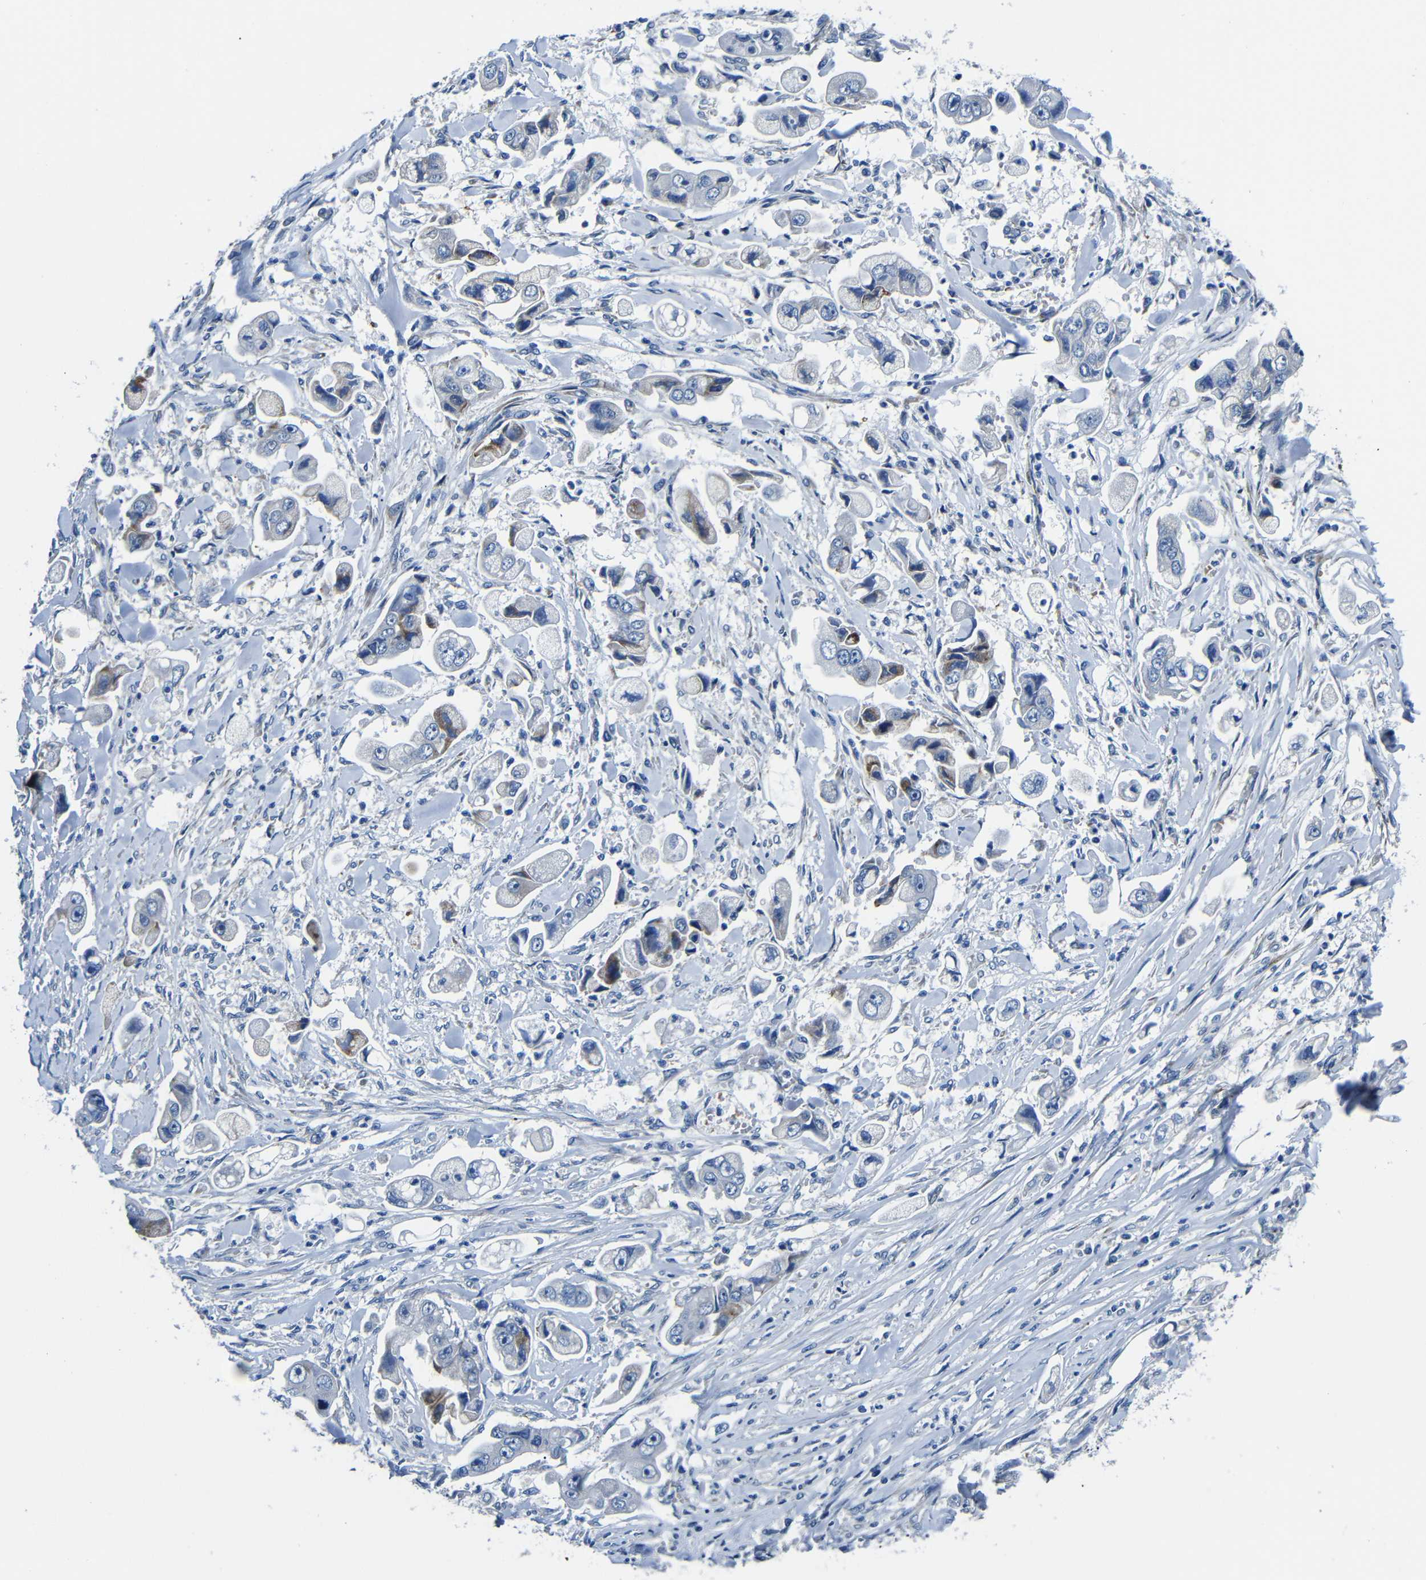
{"staining": {"intensity": "moderate", "quantity": "<25%", "location": "cytoplasmic/membranous"}, "tissue": "stomach cancer", "cell_type": "Tumor cells", "image_type": "cancer", "snomed": [{"axis": "morphology", "description": "Adenocarcinoma, NOS"}, {"axis": "topography", "description": "Stomach"}], "caption": "An image showing moderate cytoplasmic/membranous positivity in approximately <25% of tumor cells in stomach cancer, as visualized by brown immunohistochemical staining.", "gene": "TNFAIP1", "patient": {"sex": "male", "age": 62}}